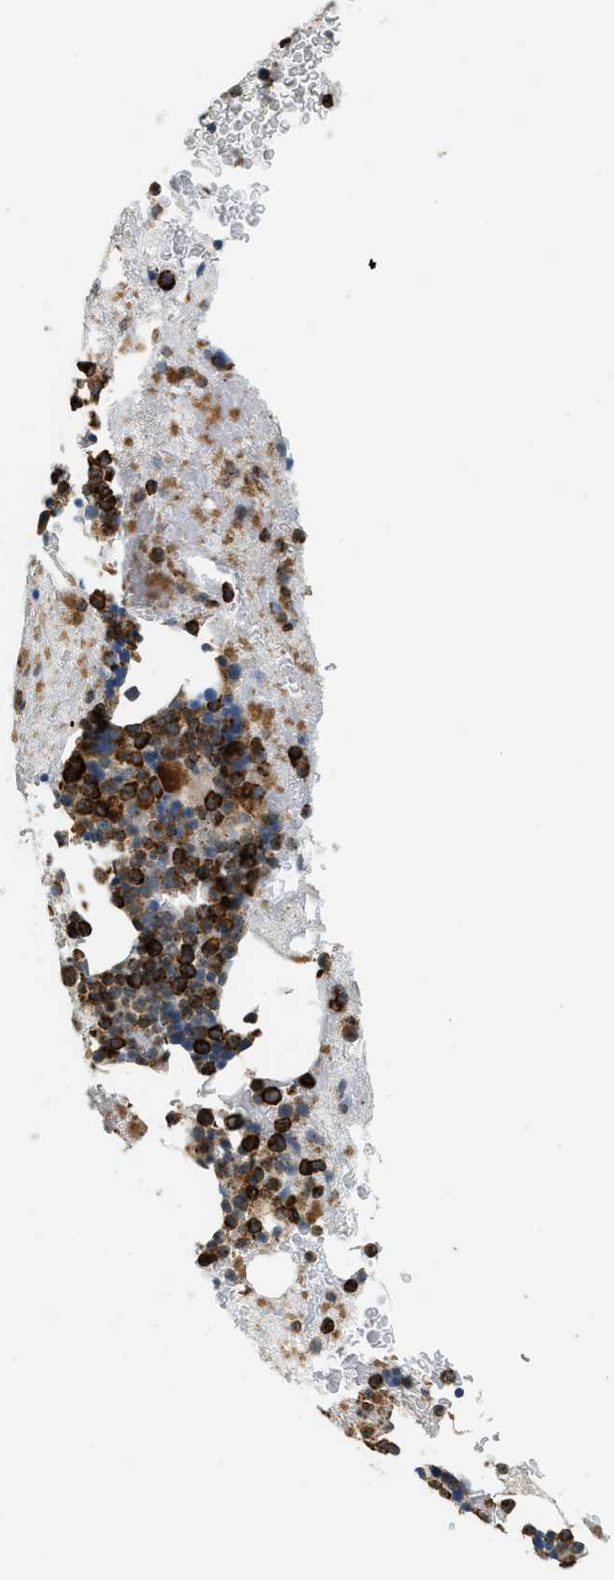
{"staining": {"intensity": "strong", "quantity": "25%-75%", "location": "cytoplasmic/membranous"}, "tissue": "bone marrow", "cell_type": "Hematopoietic cells", "image_type": "normal", "snomed": [{"axis": "morphology", "description": "Normal tissue, NOS"}, {"axis": "morphology", "description": "Inflammation, NOS"}, {"axis": "topography", "description": "Bone marrow"}], "caption": "About 25%-75% of hematopoietic cells in benign human bone marrow show strong cytoplasmic/membranous protein staining as visualized by brown immunohistochemical staining.", "gene": "SEMA4D", "patient": {"sex": "male", "age": 63}}